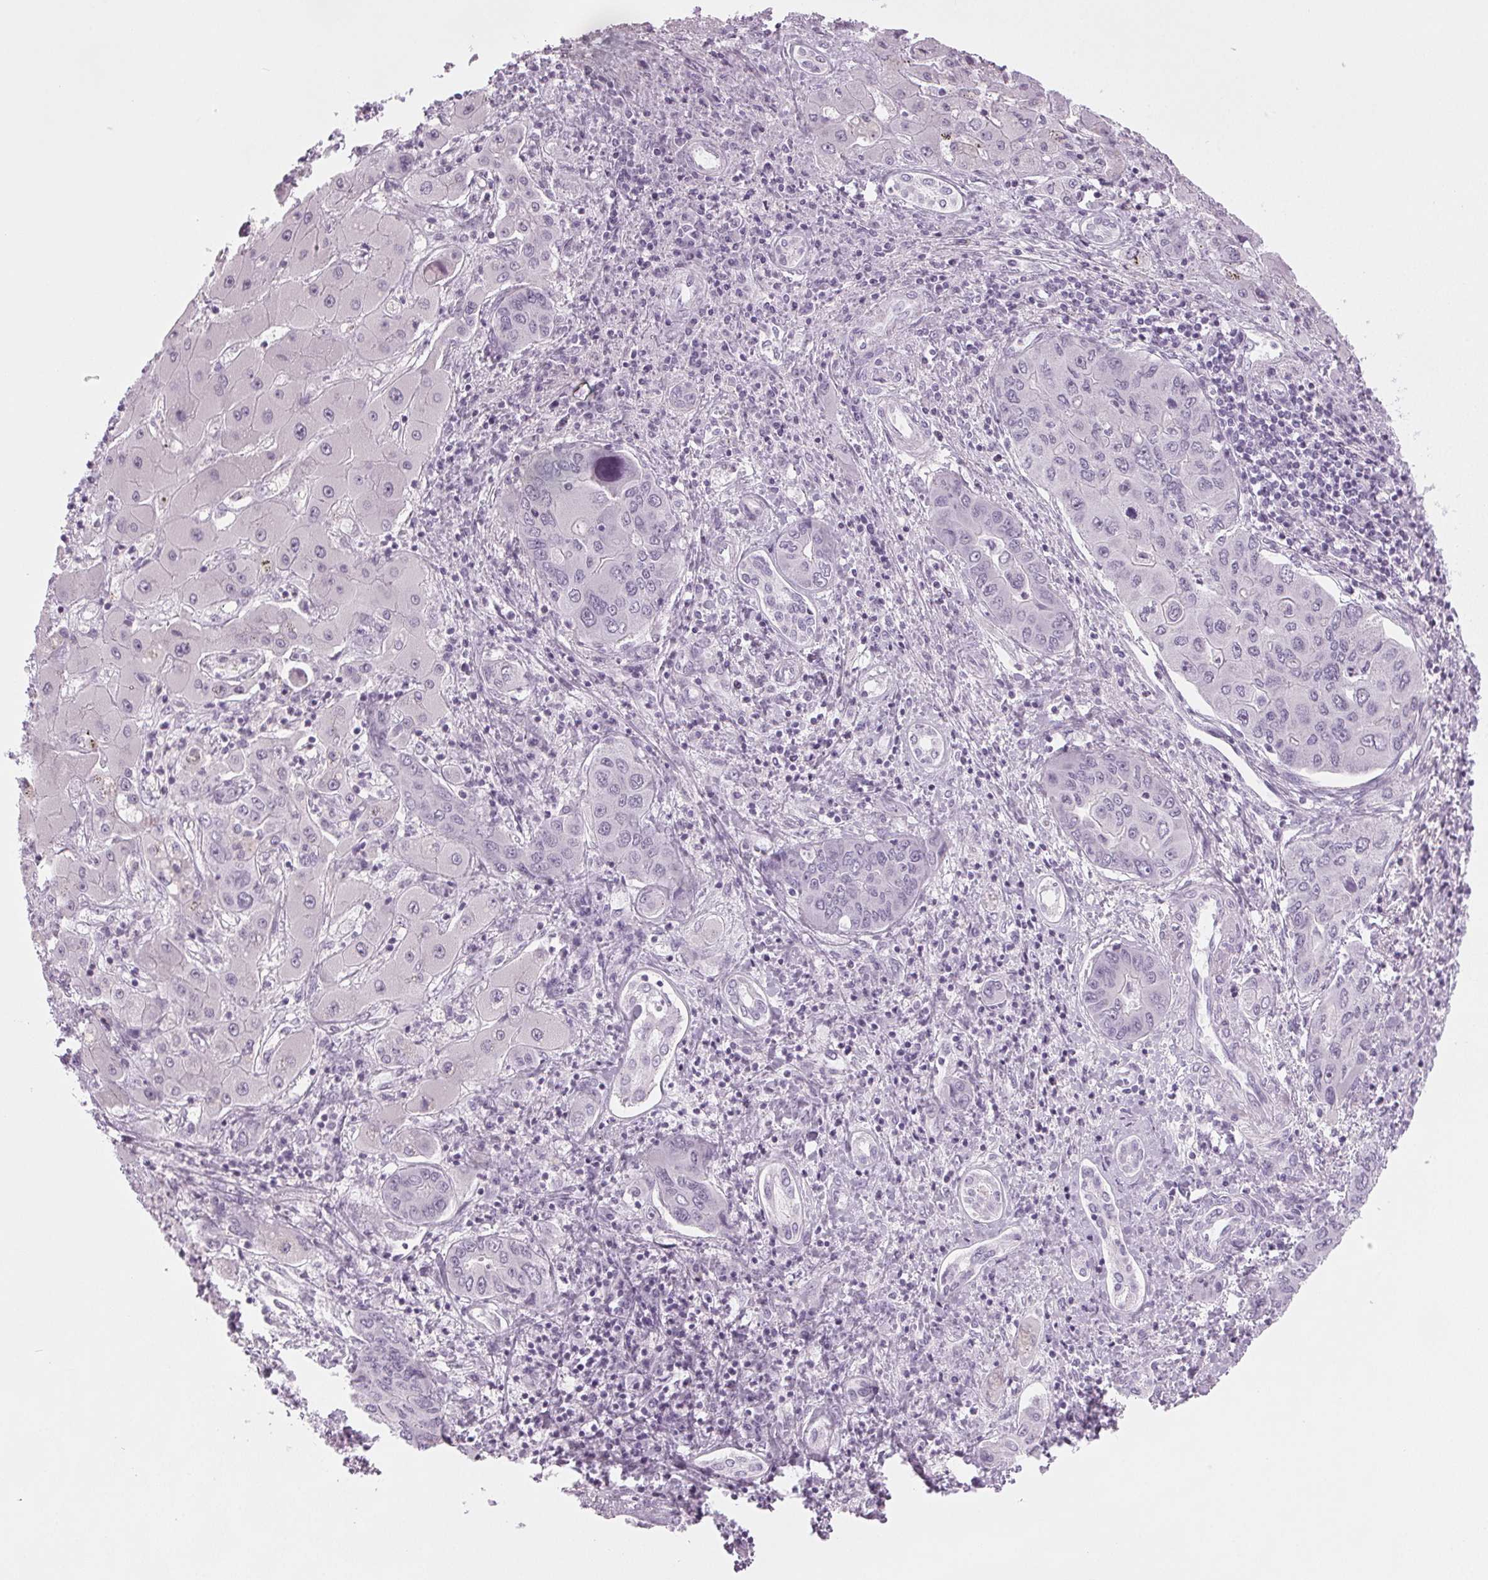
{"staining": {"intensity": "negative", "quantity": "none", "location": "none"}, "tissue": "liver cancer", "cell_type": "Tumor cells", "image_type": "cancer", "snomed": [{"axis": "morphology", "description": "Cholangiocarcinoma"}, {"axis": "topography", "description": "Liver"}], "caption": "A high-resolution image shows IHC staining of liver cholangiocarcinoma, which exhibits no significant staining in tumor cells.", "gene": "IGF2BP1", "patient": {"sex": "male", "age": 67}}